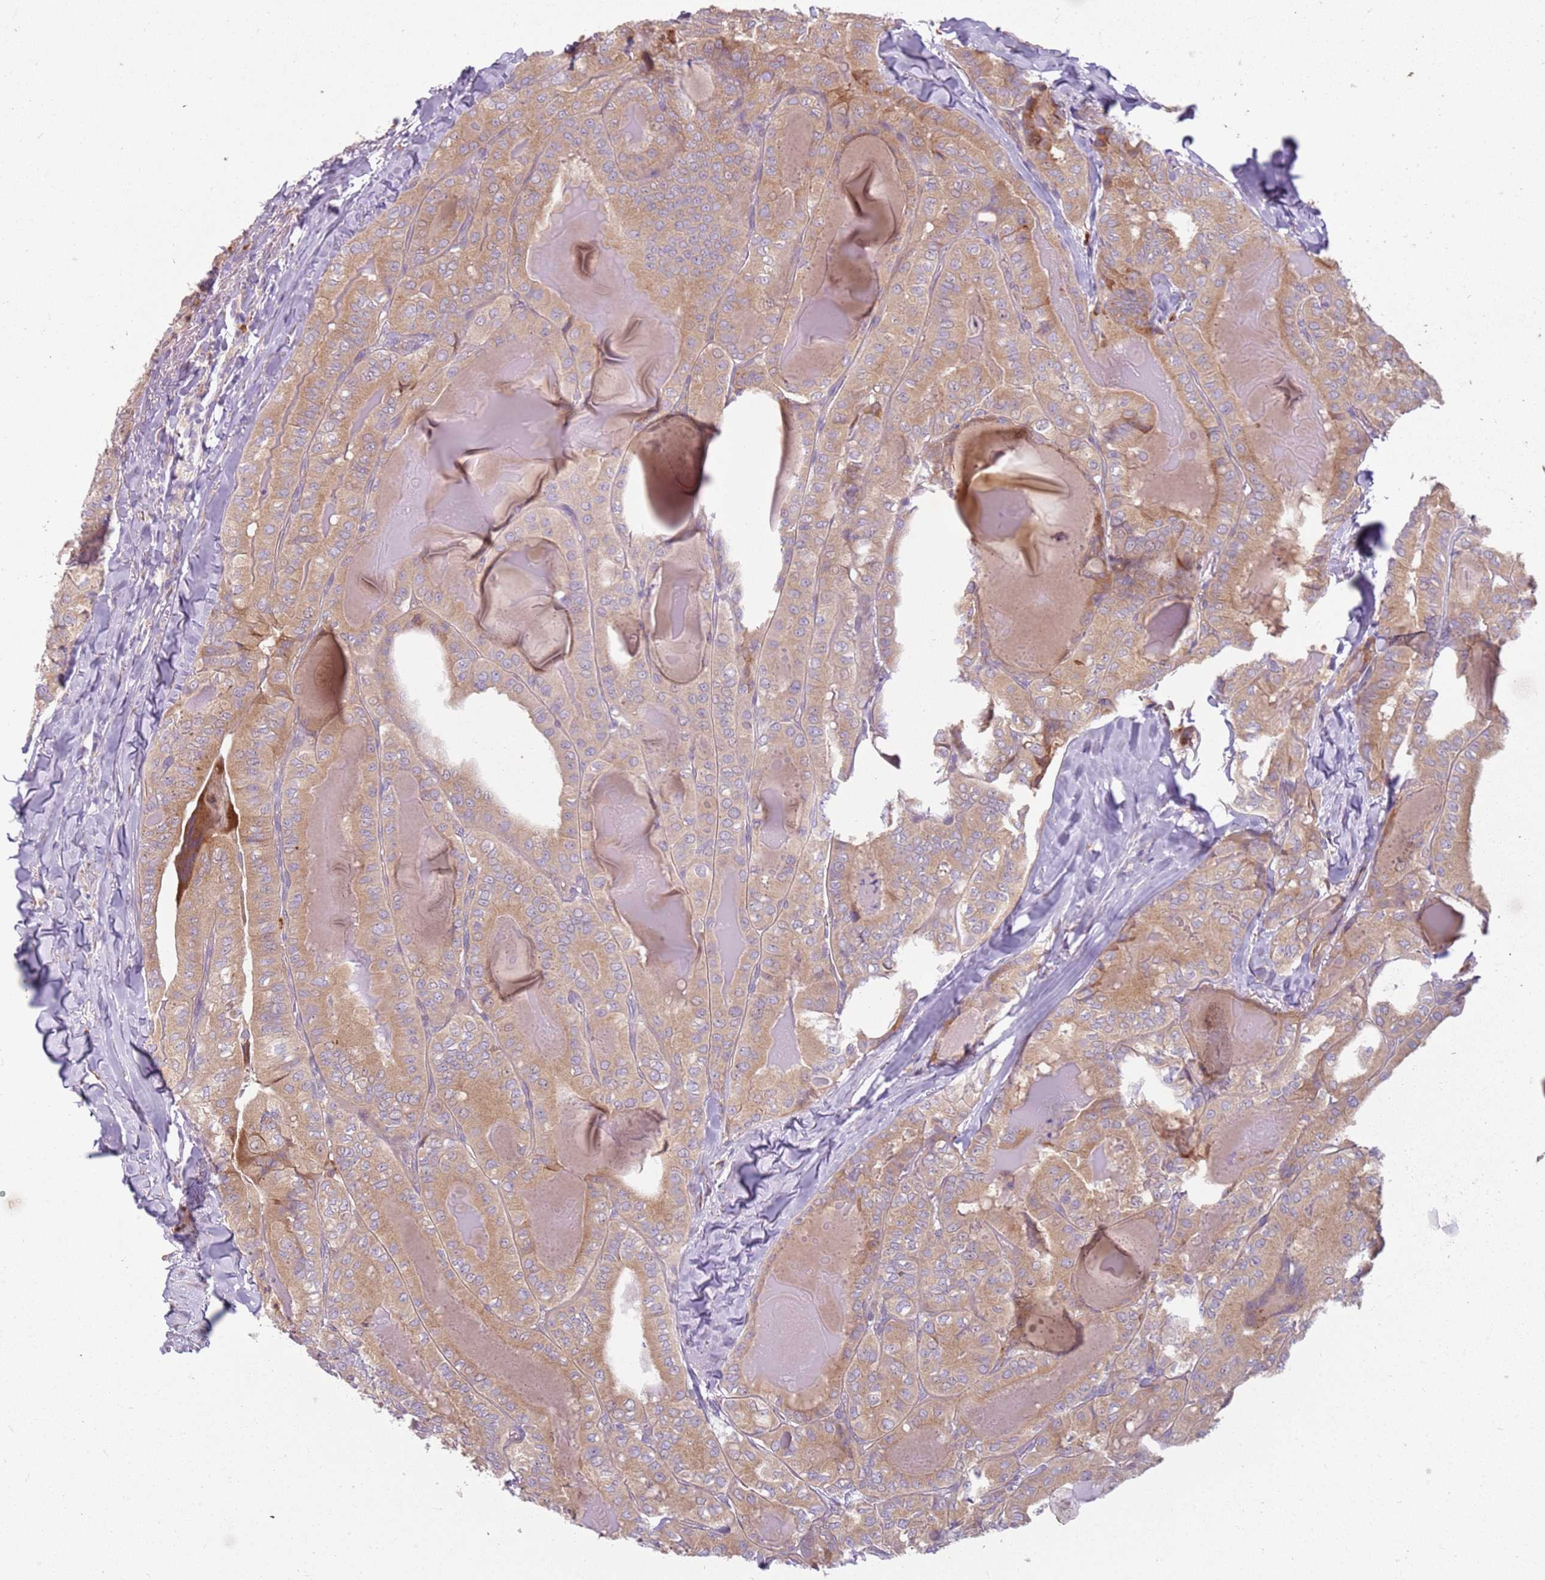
{"staining": {"intensity": "weak", "quantity": "25%-75%", "location": "cytoplasmic/membranous"}, "tissue": "thyroid cancer", "cell_type": "Tumor cells", "image_type": "cancer", "snomed": [{"axis": "morphology", "description": "Papillary adenocarcinoma, NOS"}, {"axis": "topography", "description": "Thyroid gland"}], "caption": "About 25%-75% of tumor cells in thyroid cancer (papillary adenocarcinoma) demonstrate weak cytoplasmic/membranous protein expression as visualized by brown immunohistochemical staining.", "gene": "RPS28", "patient": {"sex": "female", "age": 68}}